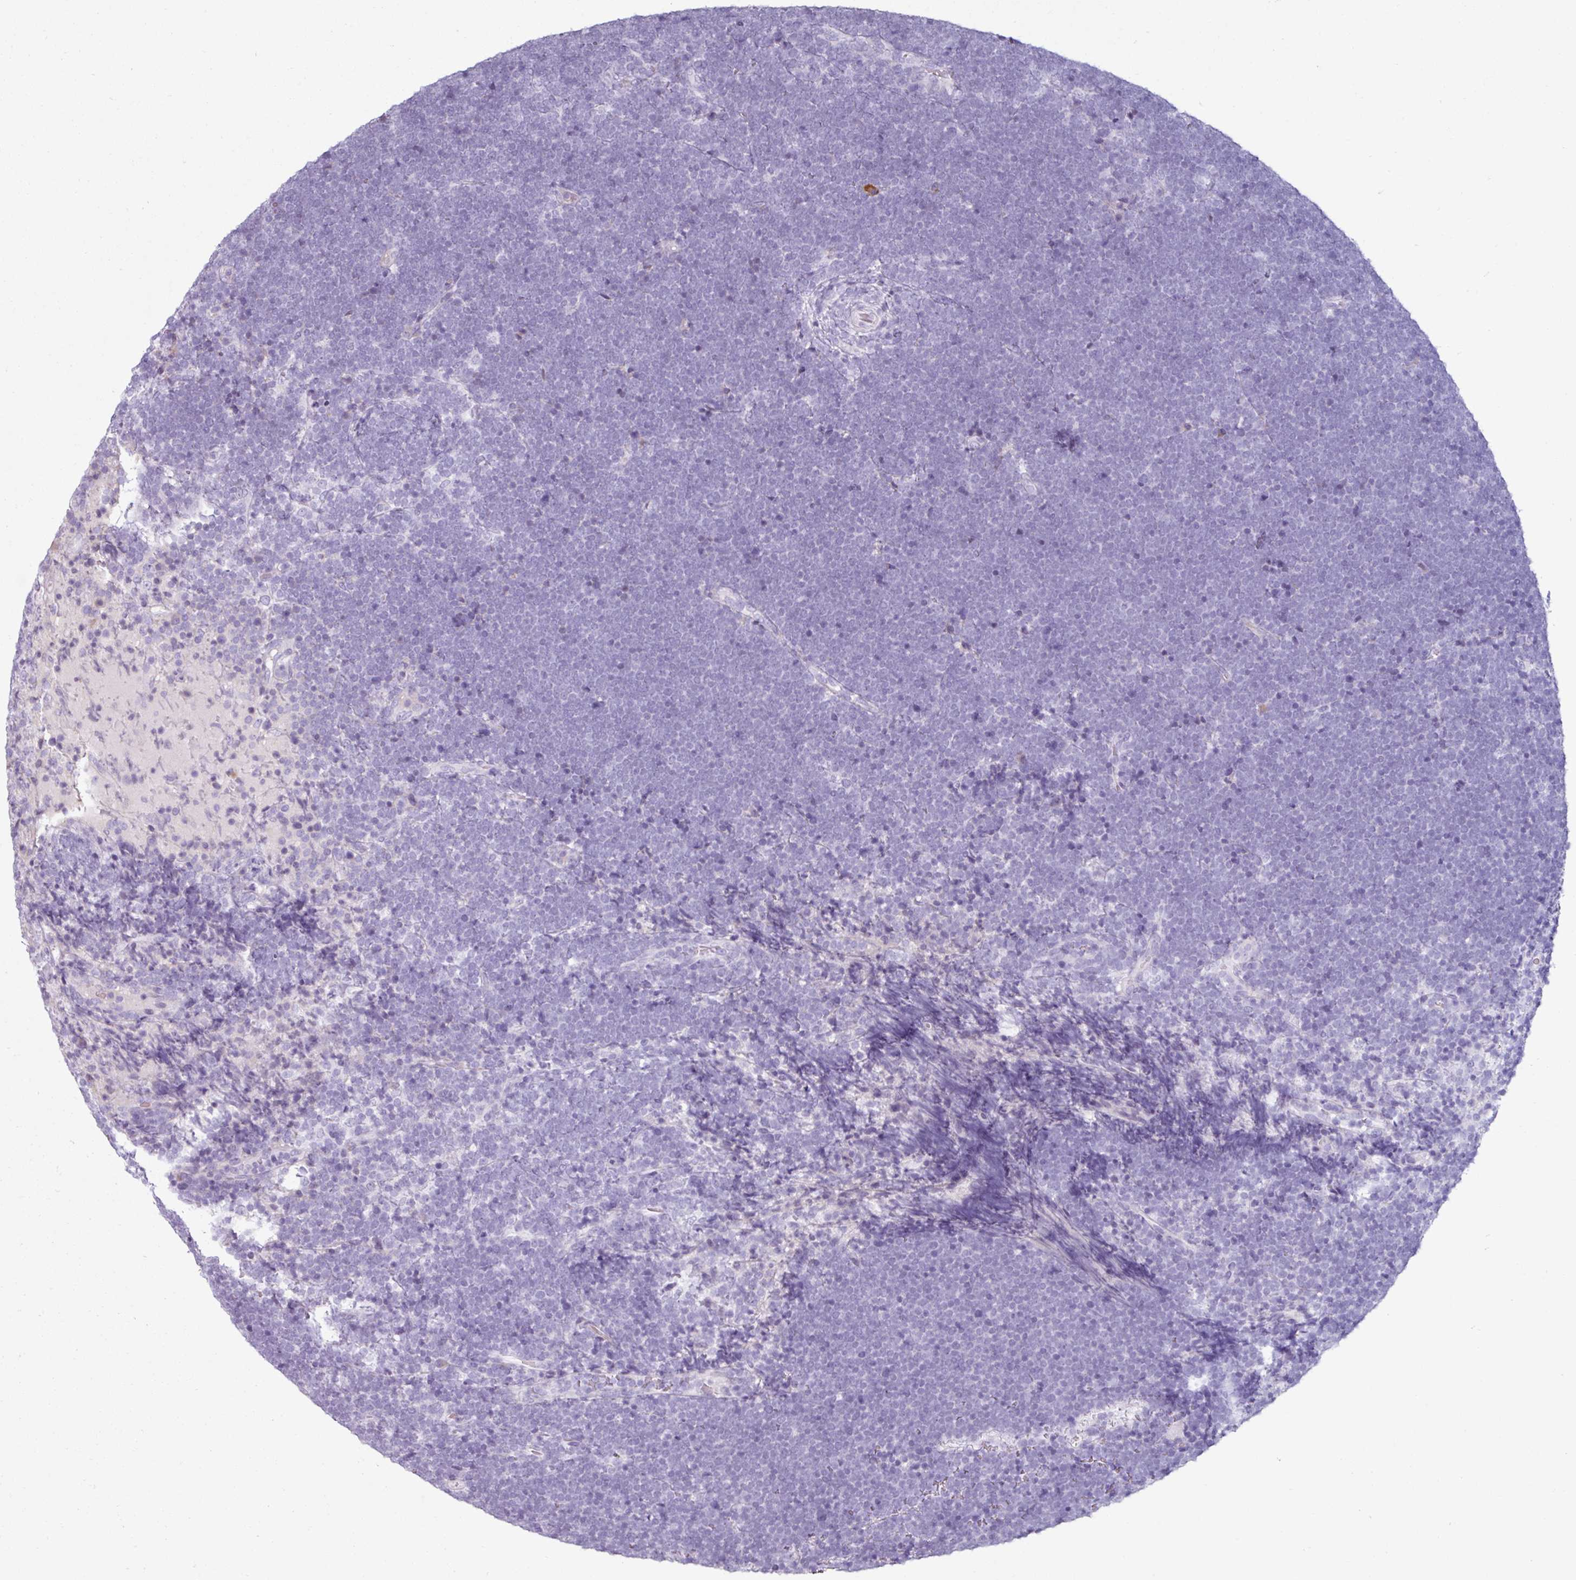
{"staining": {"intensity": "negative", "quantity": "none", "location": "none"}, "tissue": "lymphoma", "cell_type": "Tumor cells", "image_type": "cancer", "snomed": [{"axis": "morphology", "description": "Malignant lymphoma, non-Hodgkin's type, High grade"}, {"axis": "topography", "description": "Lymph node"}], "caption": "Lymphoma was stained to show a protein in brown. There is no significant positivity in tumor cells.", "gene": "CLCA1", "patient": {"sex": "male", "age": 13}}